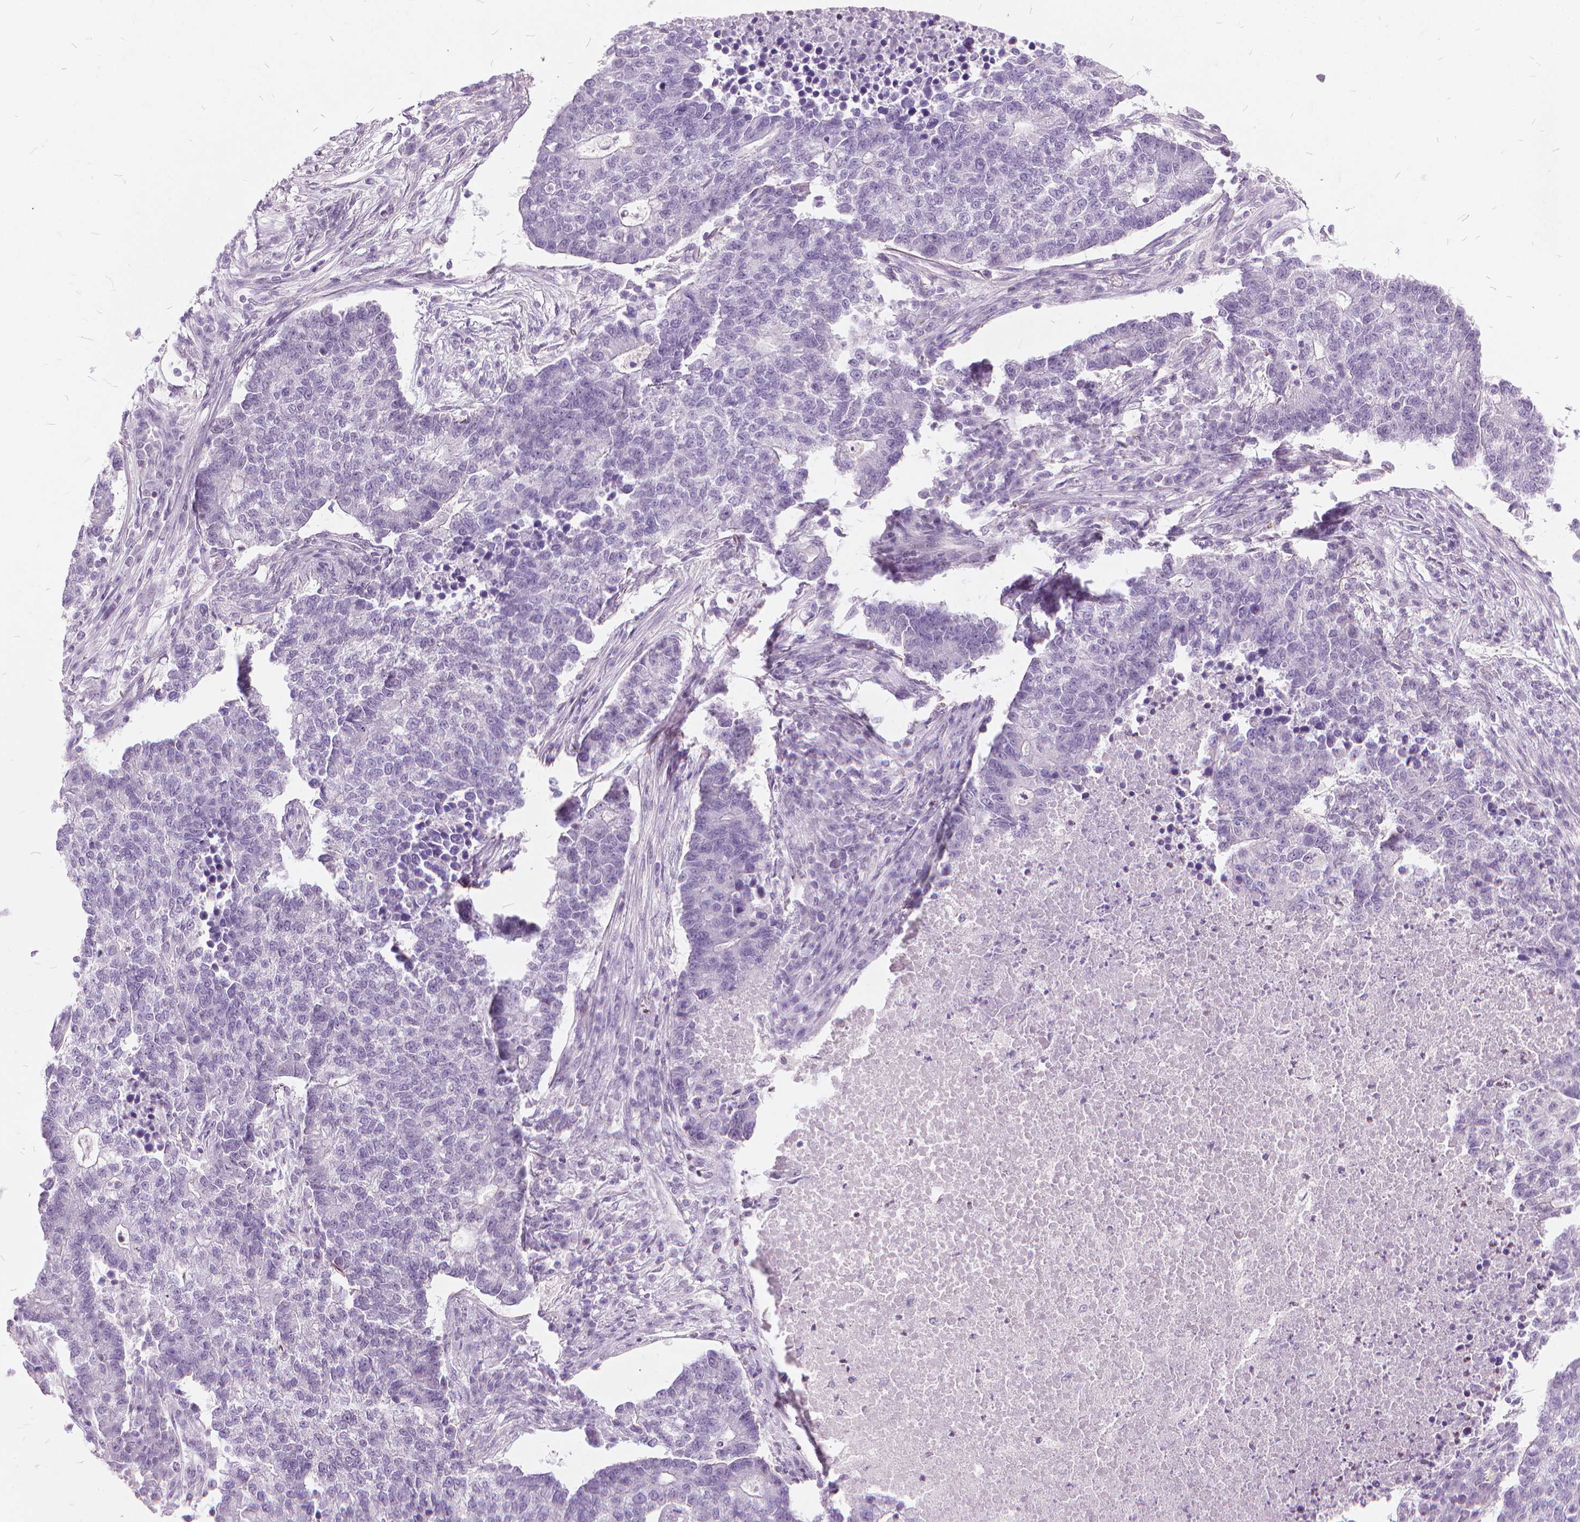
{"staining": {"intensity": "negative", "quantity": "none", "location": "none"}, "tissue": "lung cancer", "cell_type": "Tumor cells", "image_type": "cancer", "snomed": [{"axis": "morphology", "description": "Adenocarcinoma, NOS"}, {"axis": "topography", "description": "Lung"}], "caption": "Immunohistochemical staining of lung cancer (adenocarcinoma) exhibits no significant positivity in tumor cells. (DAB IHC visualized using brightfield microscopy, high magnification).", "gene": "STAT5B", "patient": {"sex": "male", "age": 57}}